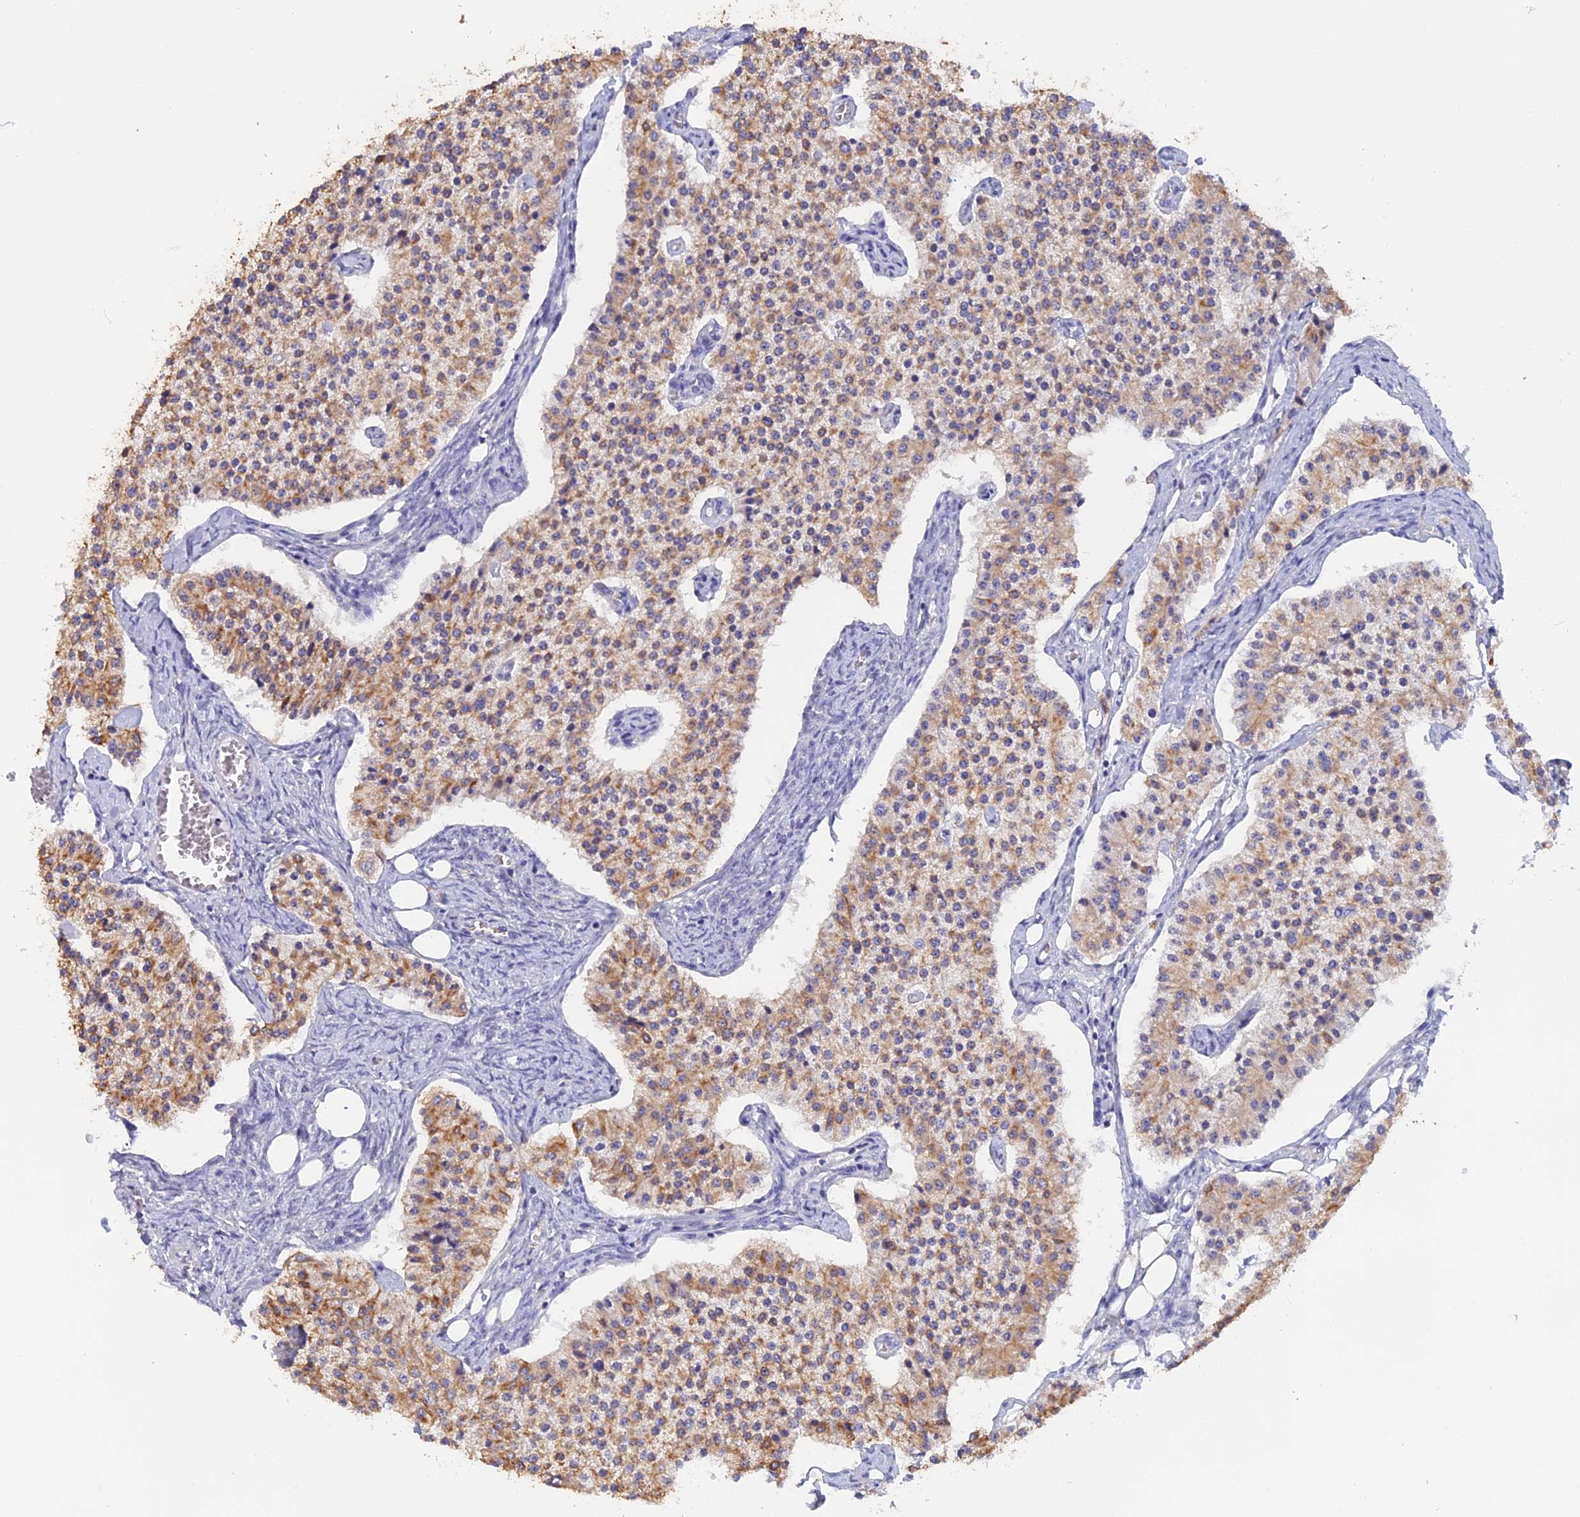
{"staining": {"intensity": "moderate", "quantity": ">75%", "location": "cytoplasmic/membranous"}, "tissue": "carcinoid", "cell_type": "Tumor cells", "image_type": "cancer", "snomed": [{"axis": "morphology", "description": "Carcinoid, malignant, NOS"}, {"axis": "topography", "description": "Colon"}], "caption": "Carcinoid (malignant) stained with immunohistochemistry (IHC) exhibits moderate cytoplasmic/membranous positivity in about >75% of tumor cells.", "gene": "STUB1", "patient": {"sex": "female", "age": 52}}